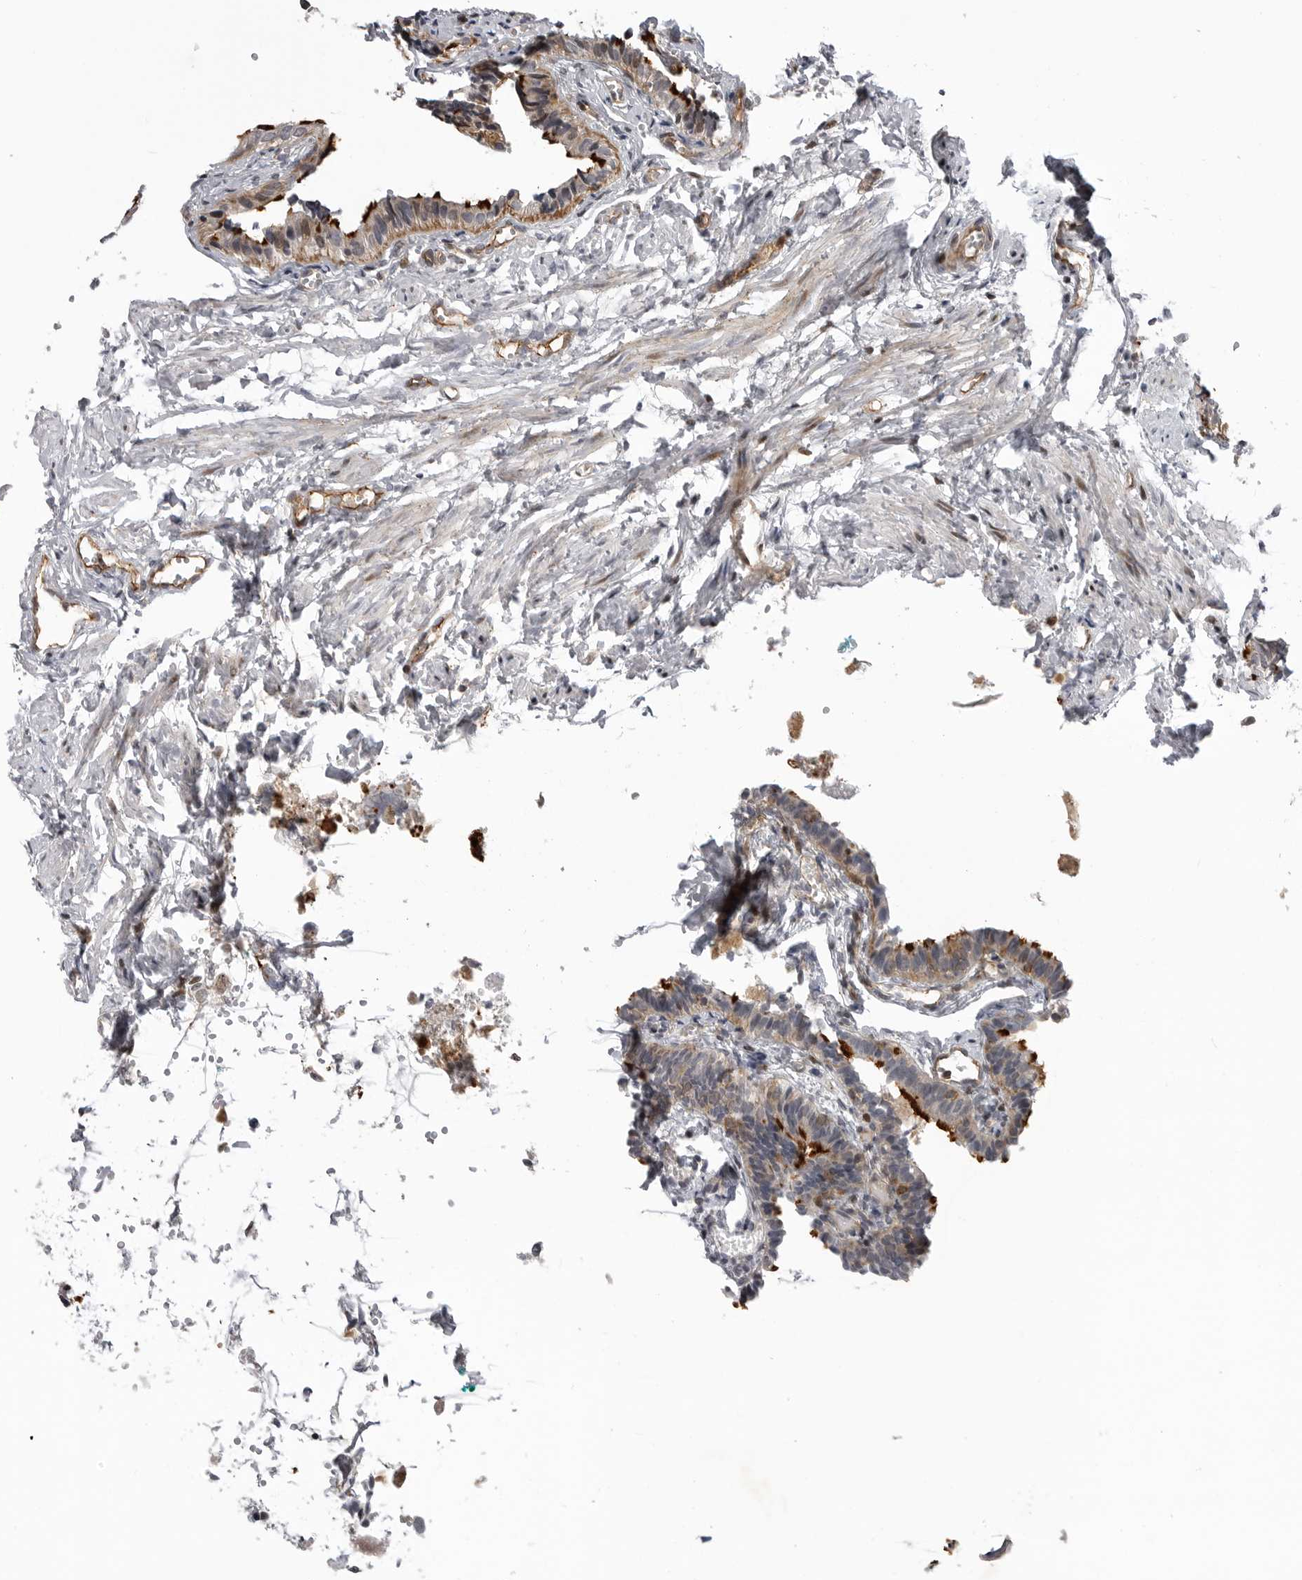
{"staining": {"intensity": "strong", "quantity": "25%-75%", "location": "cytoplasmic/membranous"}, "tissue": "fallopian tube", "cell_type": "Glandular cells", "image_type": "normal", "snomed": [{"axis": "morphology", "description": "Normal tissue, NOS"}, {"axis": "topography", "description": "Fallopian tube"}], "caption": "Fallopian tube stained with immunohistochemistry (IHC) displays strong cytoplasmic/membranous positivity in approximately 25%-75% of glandular cells. The protein of interest is stained brown, and the nuclei are stained in blue (DAB (3,3'-diaminobenzidine) IHC with brightfield microscopy, high magnification).", "gene": "ABL1", "patient": {"sex": "female", "age": 46}}